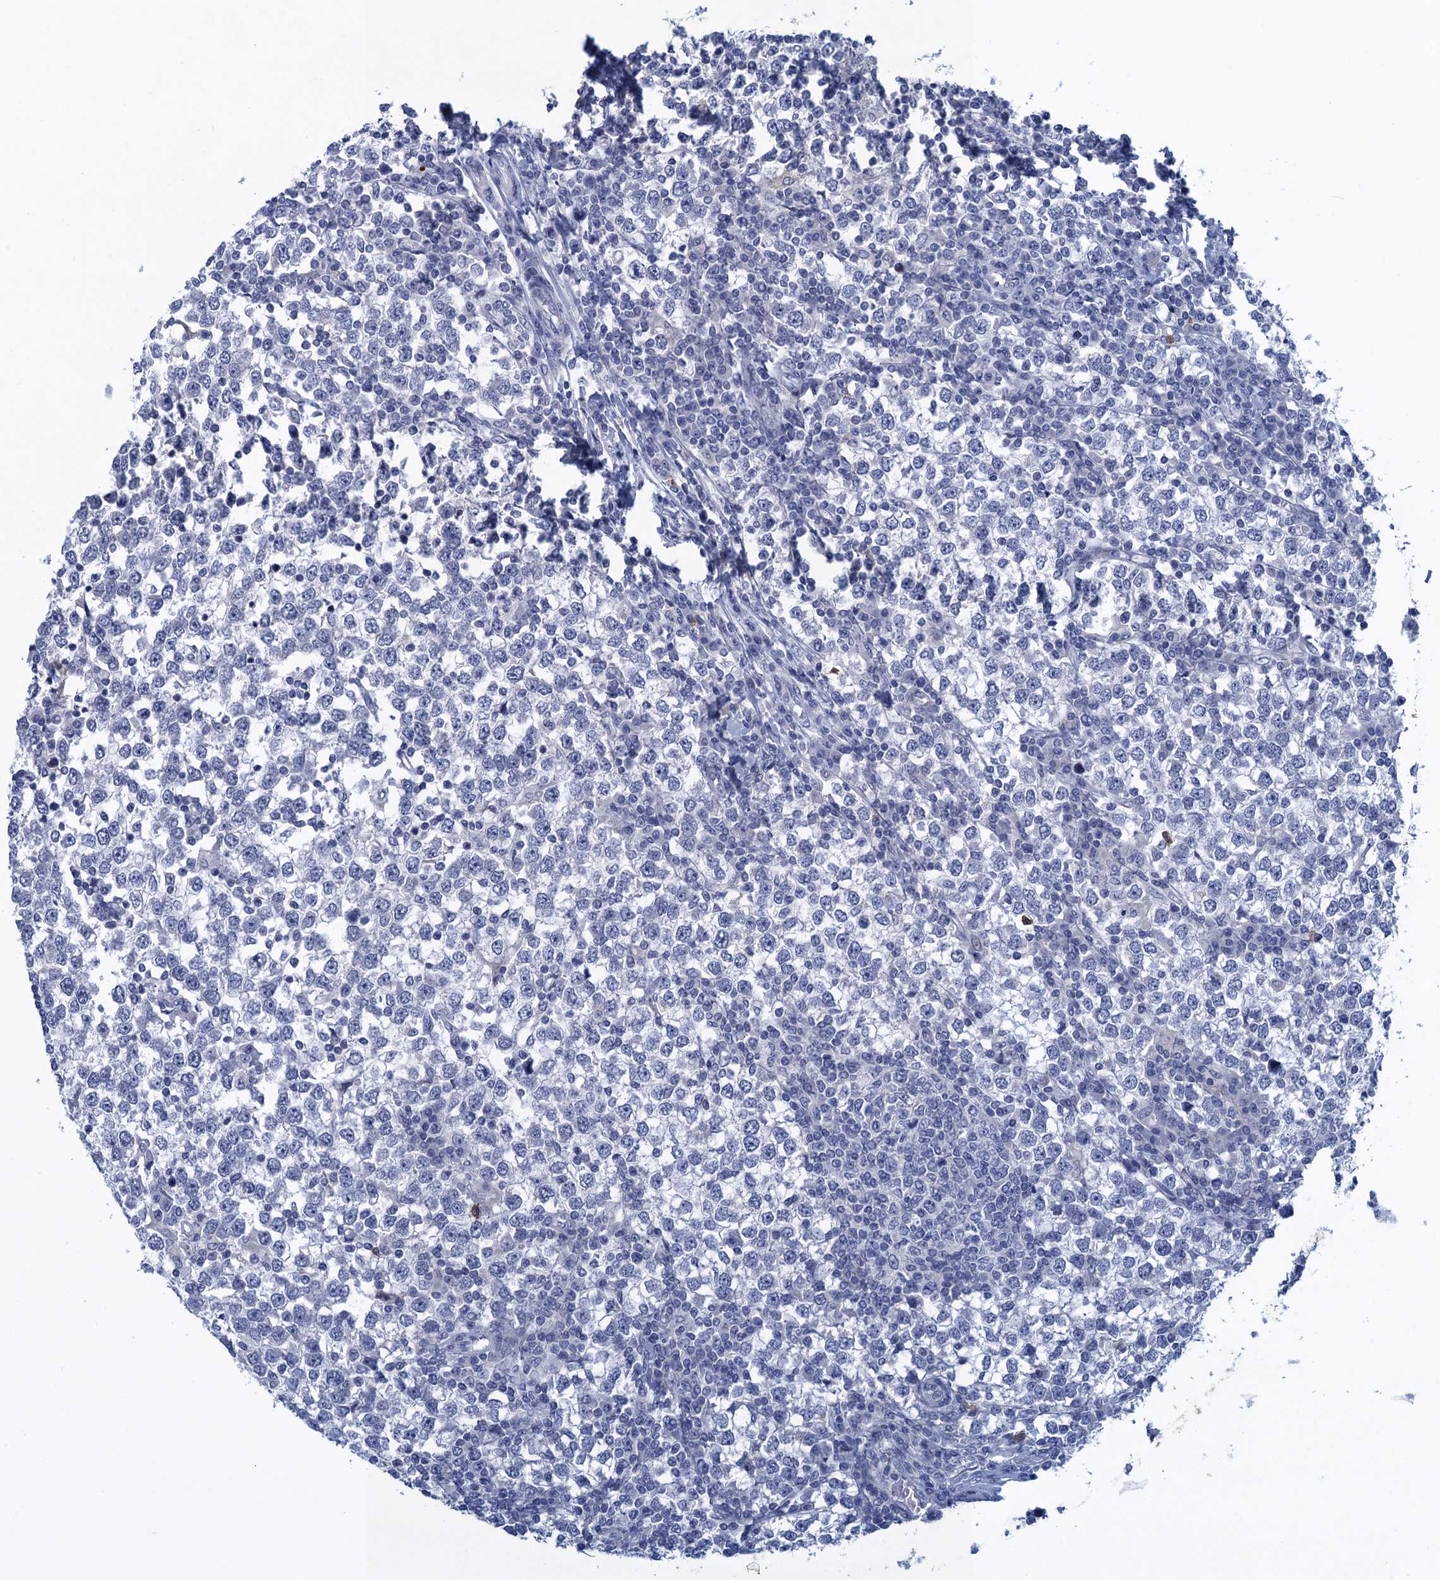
{"staining": {"intensity": "negative", "quantity": "none", "location": "none"}, "tissue": "testis cancer", "cell_type": "Tumor cells", "image_type": "cancer", "snomed": [{"axis": "morphology", "description": "Seminoma, NOS"}, {"axis": "topography", "description": "Testis"}], "caption": "Tumor cells are negative for protein expression in human seminoma (testis).", "gene": "SCEL", "patient": {"sex": "male", "age": 65}}